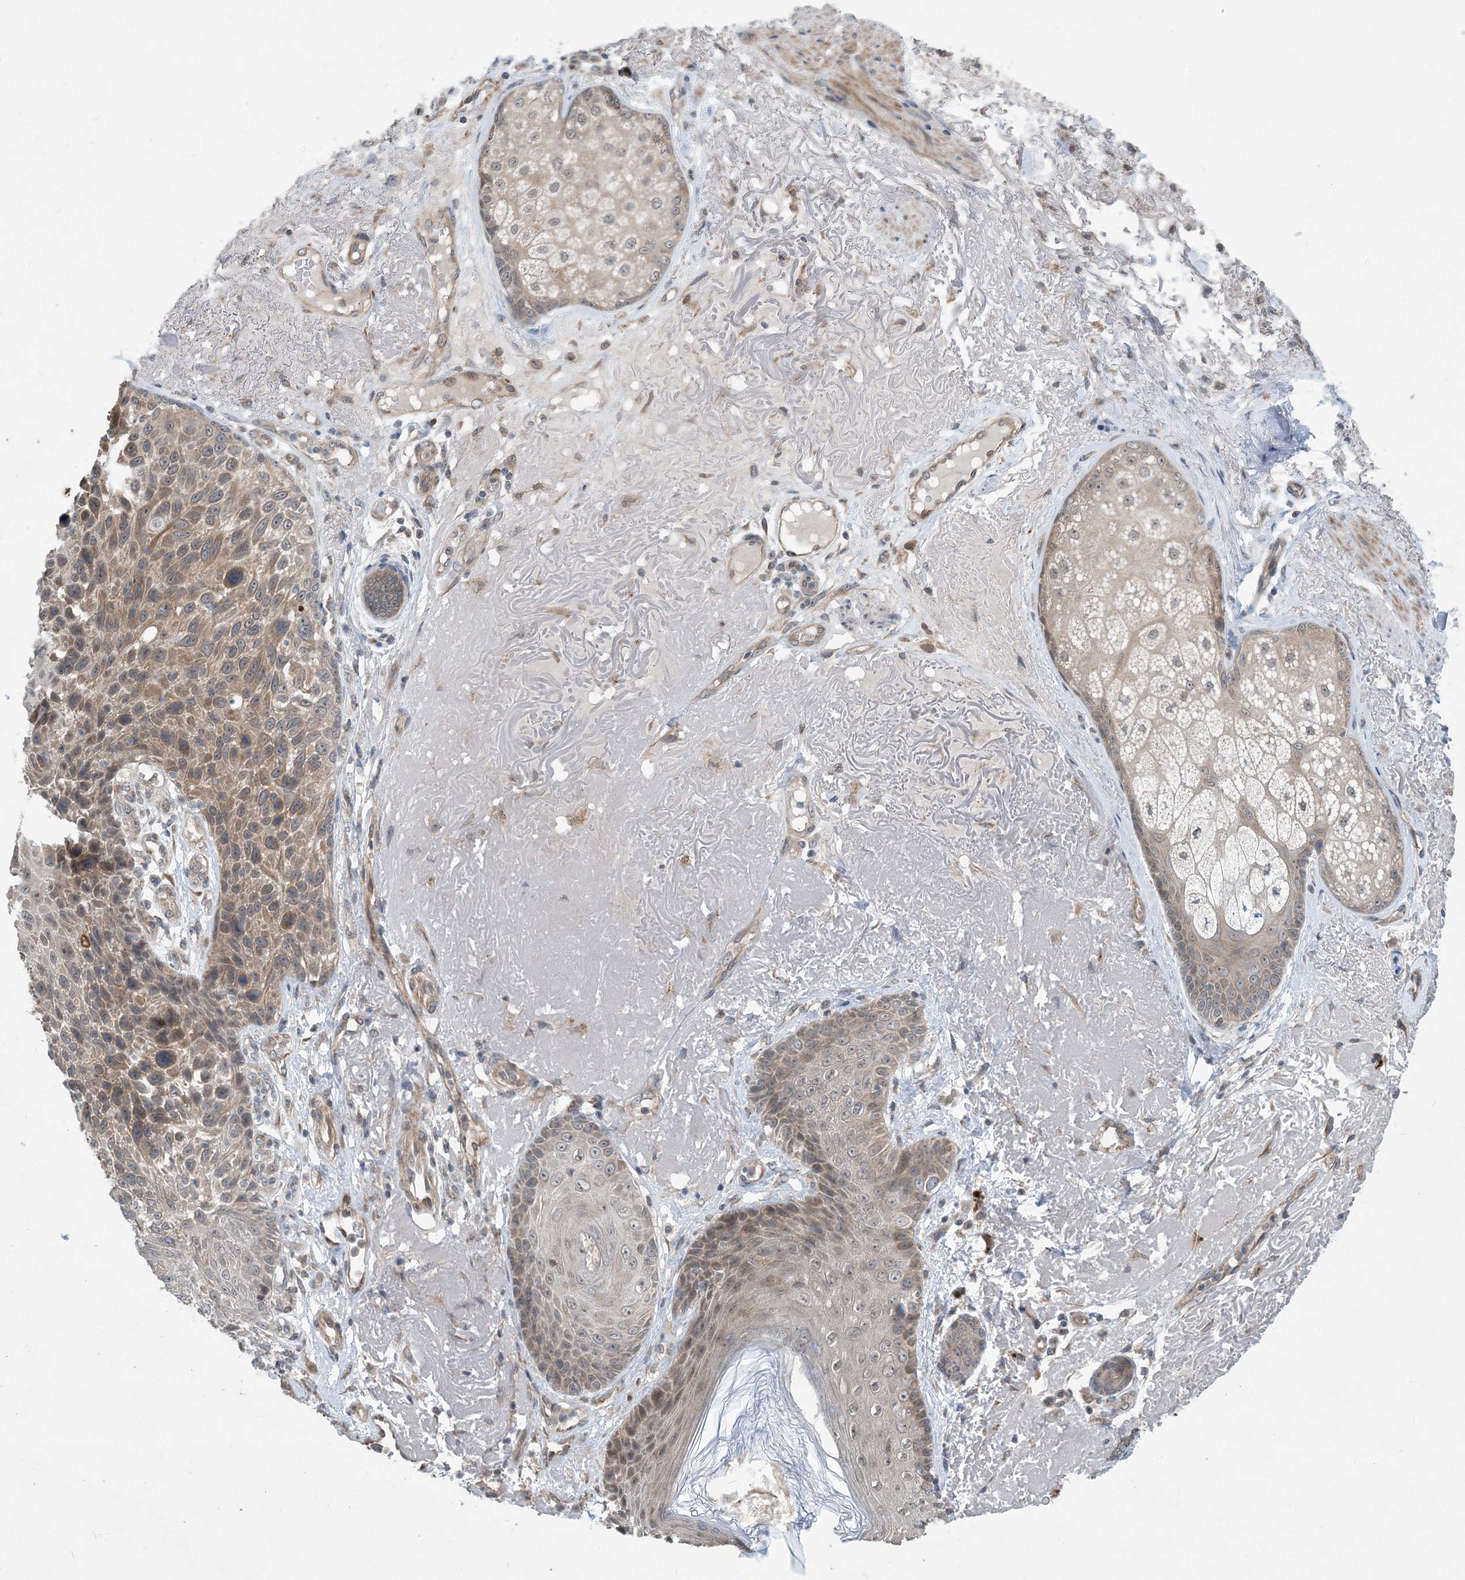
{"staining": {"intensity": "moderate", "quantity": "25%-75%", "location": "cytoplasmic/membranous"}, "tissue": "skin cancer", "cell_type": "Tumor cells", "image_type": "cancer", "snomed": [{"axis": "morphology", "description": "Squamous cell carcinoma, NOS"}, {"axis": "topography", "description": "Skin"}], "caption": "Moderate cytoplasmic/membranous expression for a protein is identified in about 25%-75% of tumor cells of skin cancer (squamous cell carcinoma) using immunohistochemistry.", "gene": "PHOSPHO2", "patient": {"sex": "female", "age": 88}}